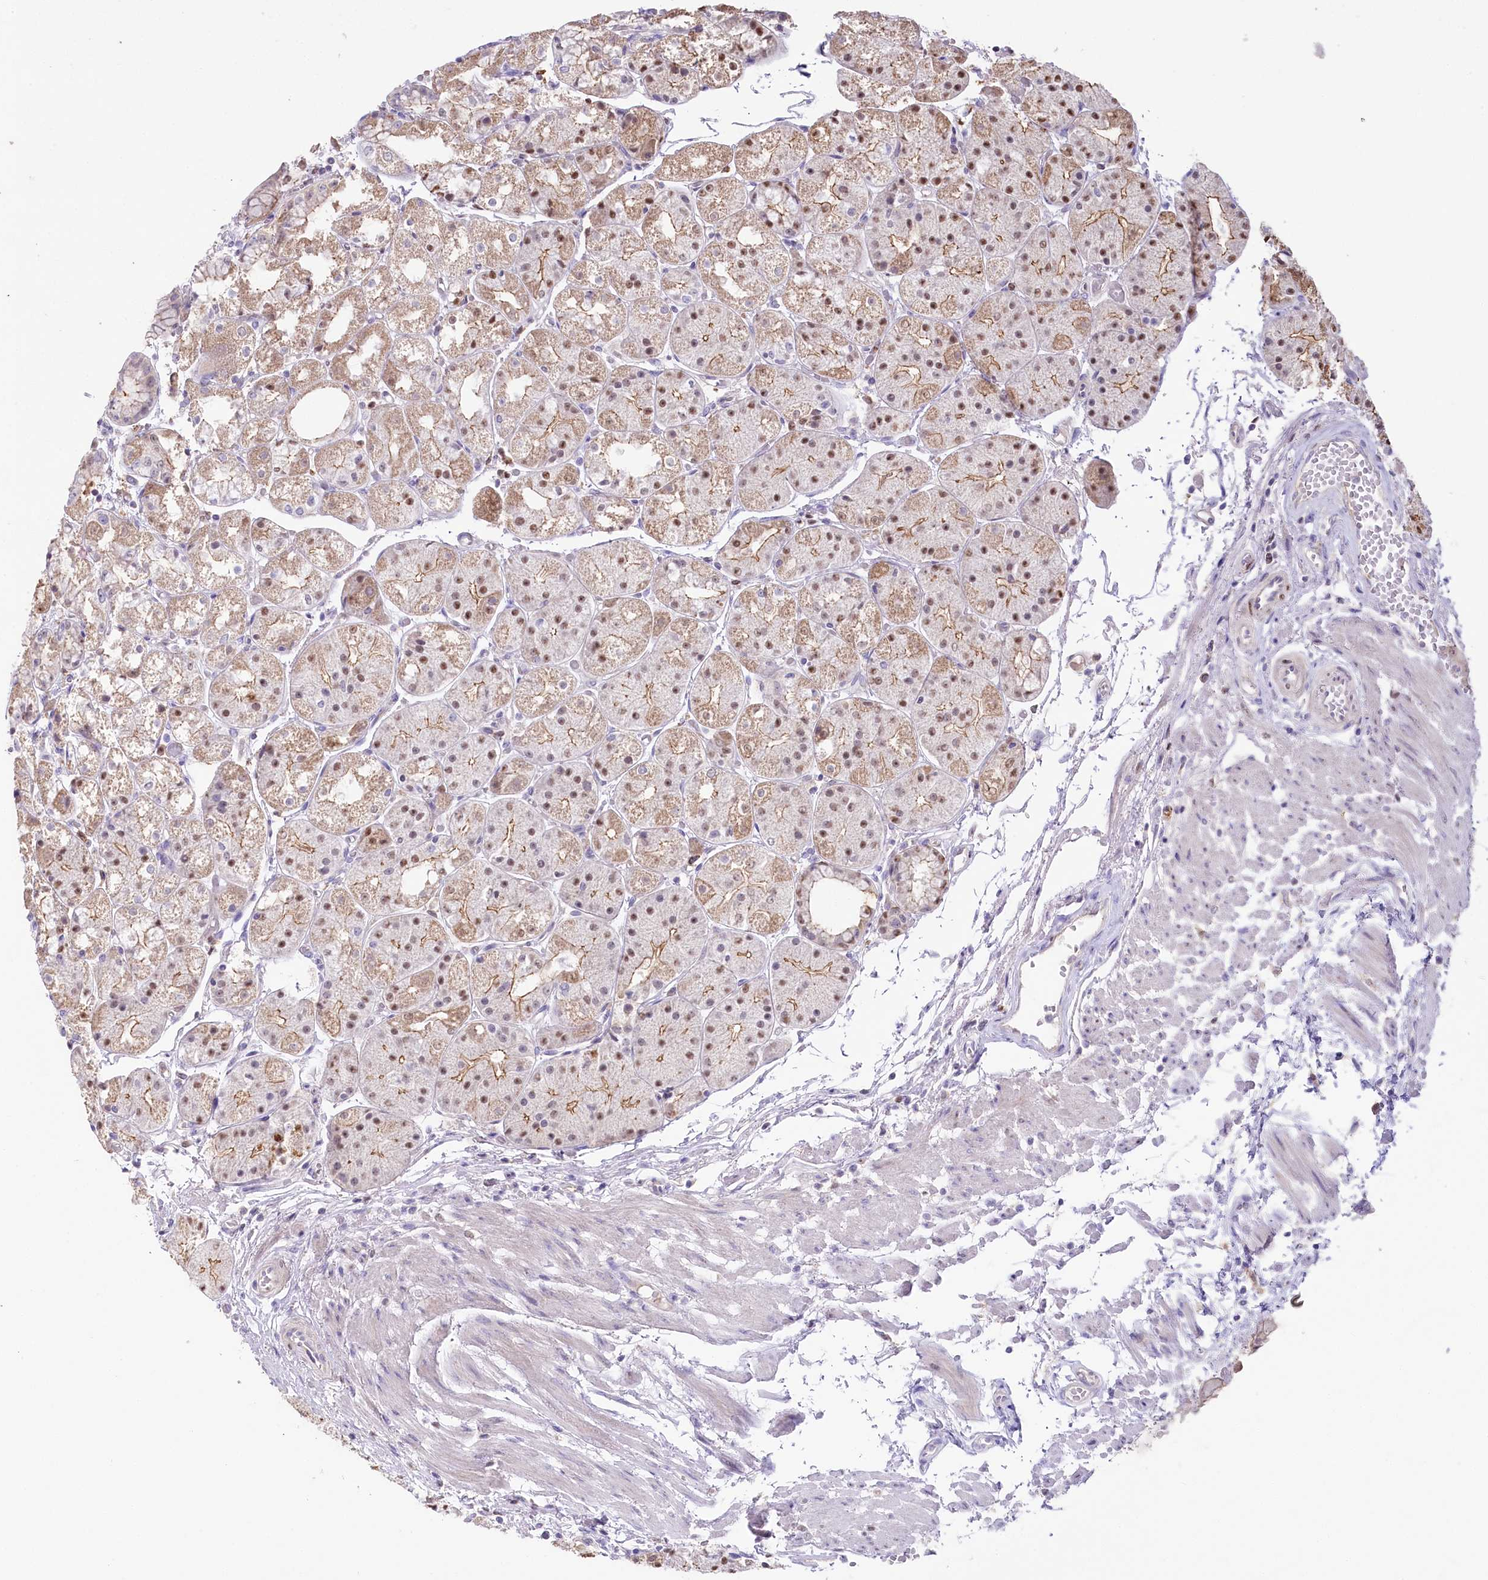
{"staining": {"intensity": "weak", "quantity": "<25%", "location": "cytoplasmic/membranous,nuclear"}, "tissue": "stomach", "cell_type": "Glandular cells", "image_type": "normal", "snomed": [{"axis": "morphology", "description": "Normal tissue, NOS"}, {"axis": "topography", "description": "Stomach, upper"}], "caption": "This is an immunohistochemistry micrograph of normal stomach. There is no staining in glandular cells.", "gene": "SLC6A11", "patient": {"sex": "male", "age": 72}}